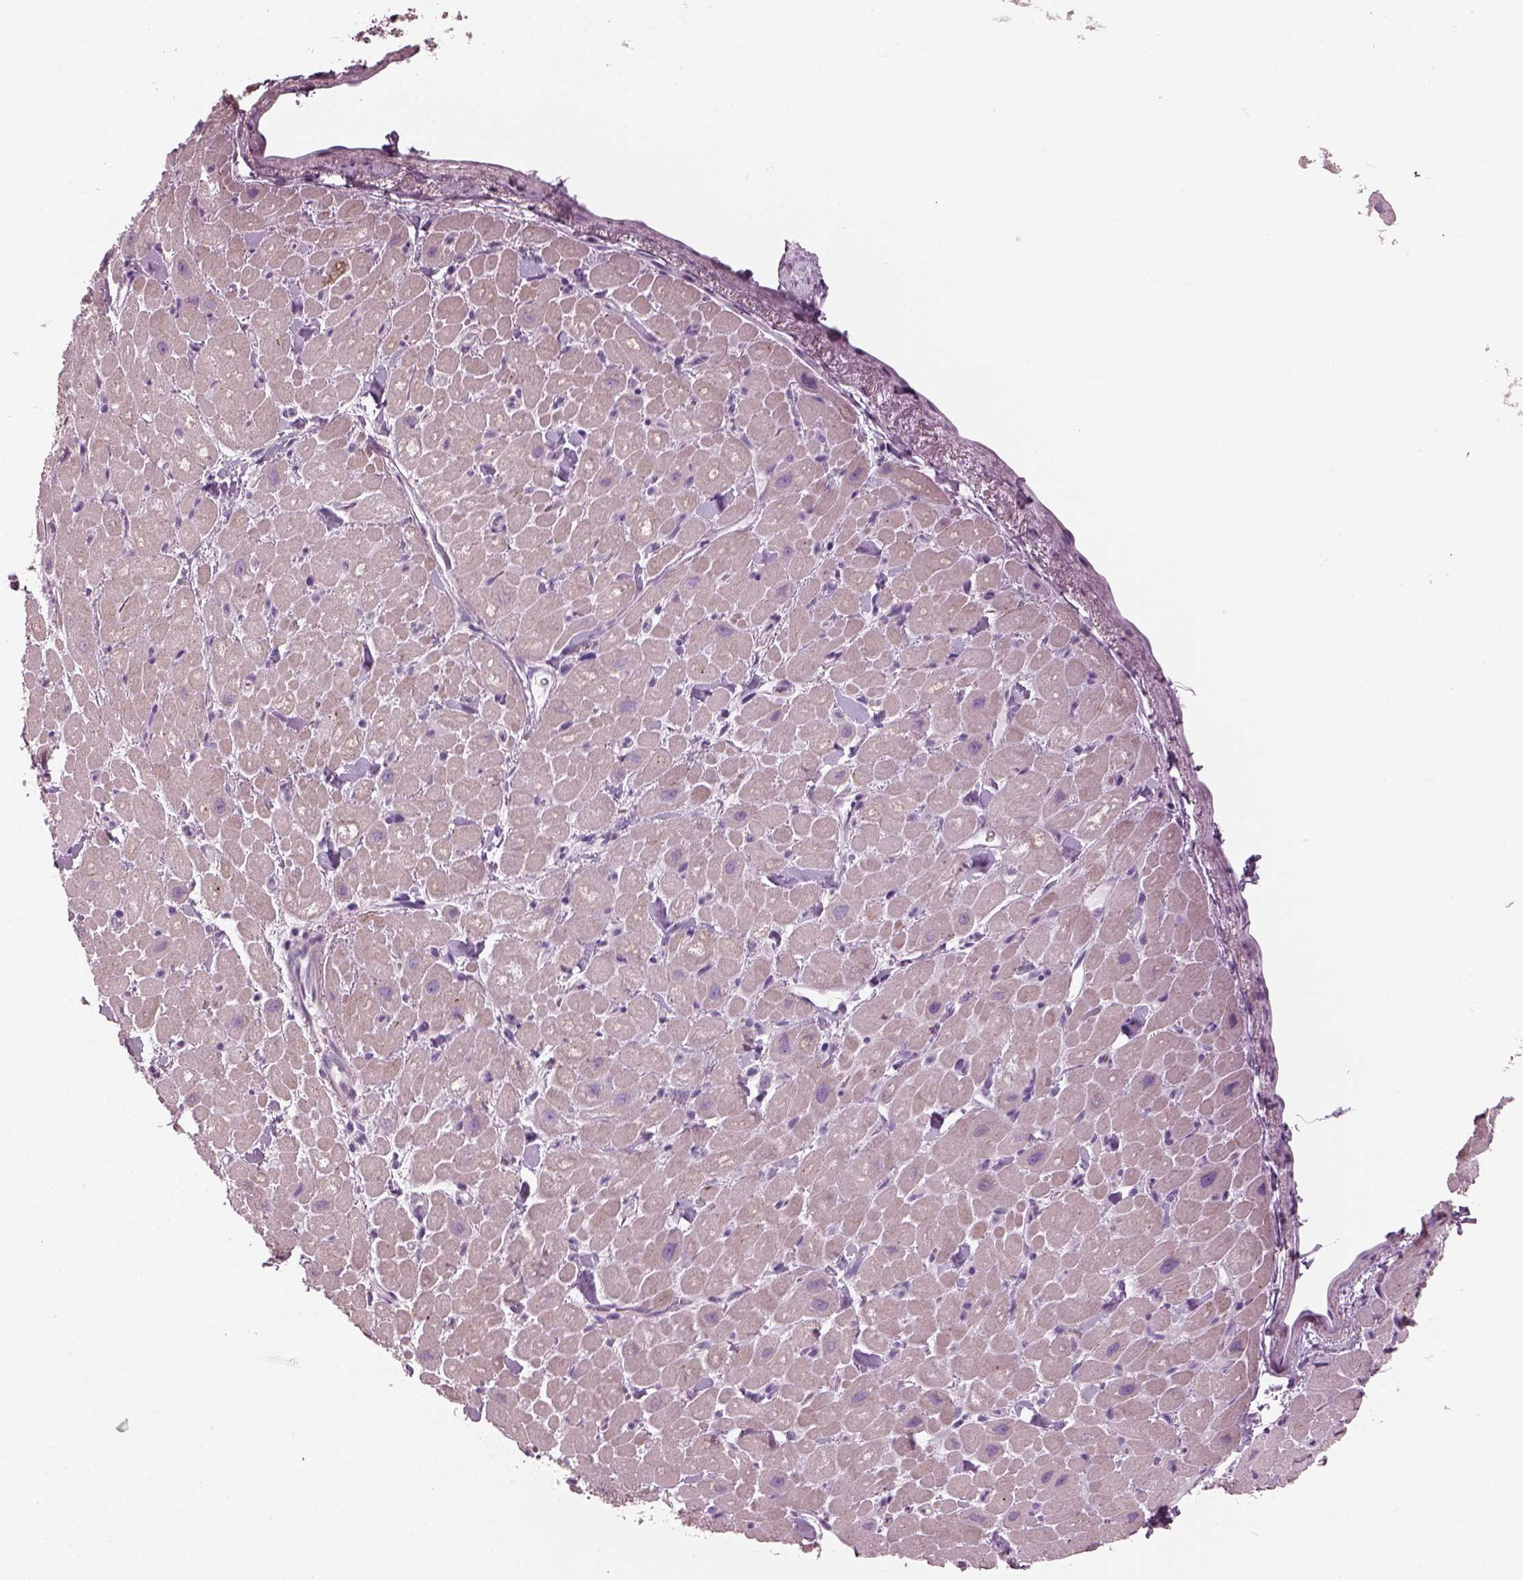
{"staining": {"intensity": "negative", "quantity": "none", "location": "none"}, "tissue": "heart muscle", "cell_type": "Cardiomyocytes", "image_type": "normal", "snomed": [{"axis": "morphology", "description": "Normal tissue, NOS"}, {"axis": "topography", "description": "Heart"}], "caption": "IHC histopathology image of normal human heart muscle stained for a protein (brown), which reveals no positivity in cardiomyocytes. (Immunohistochemistry (ihc), brightfield microscopy, high magnification).", "gene": "HYDIN", "patient": {"sex": "male", "age": 60}}